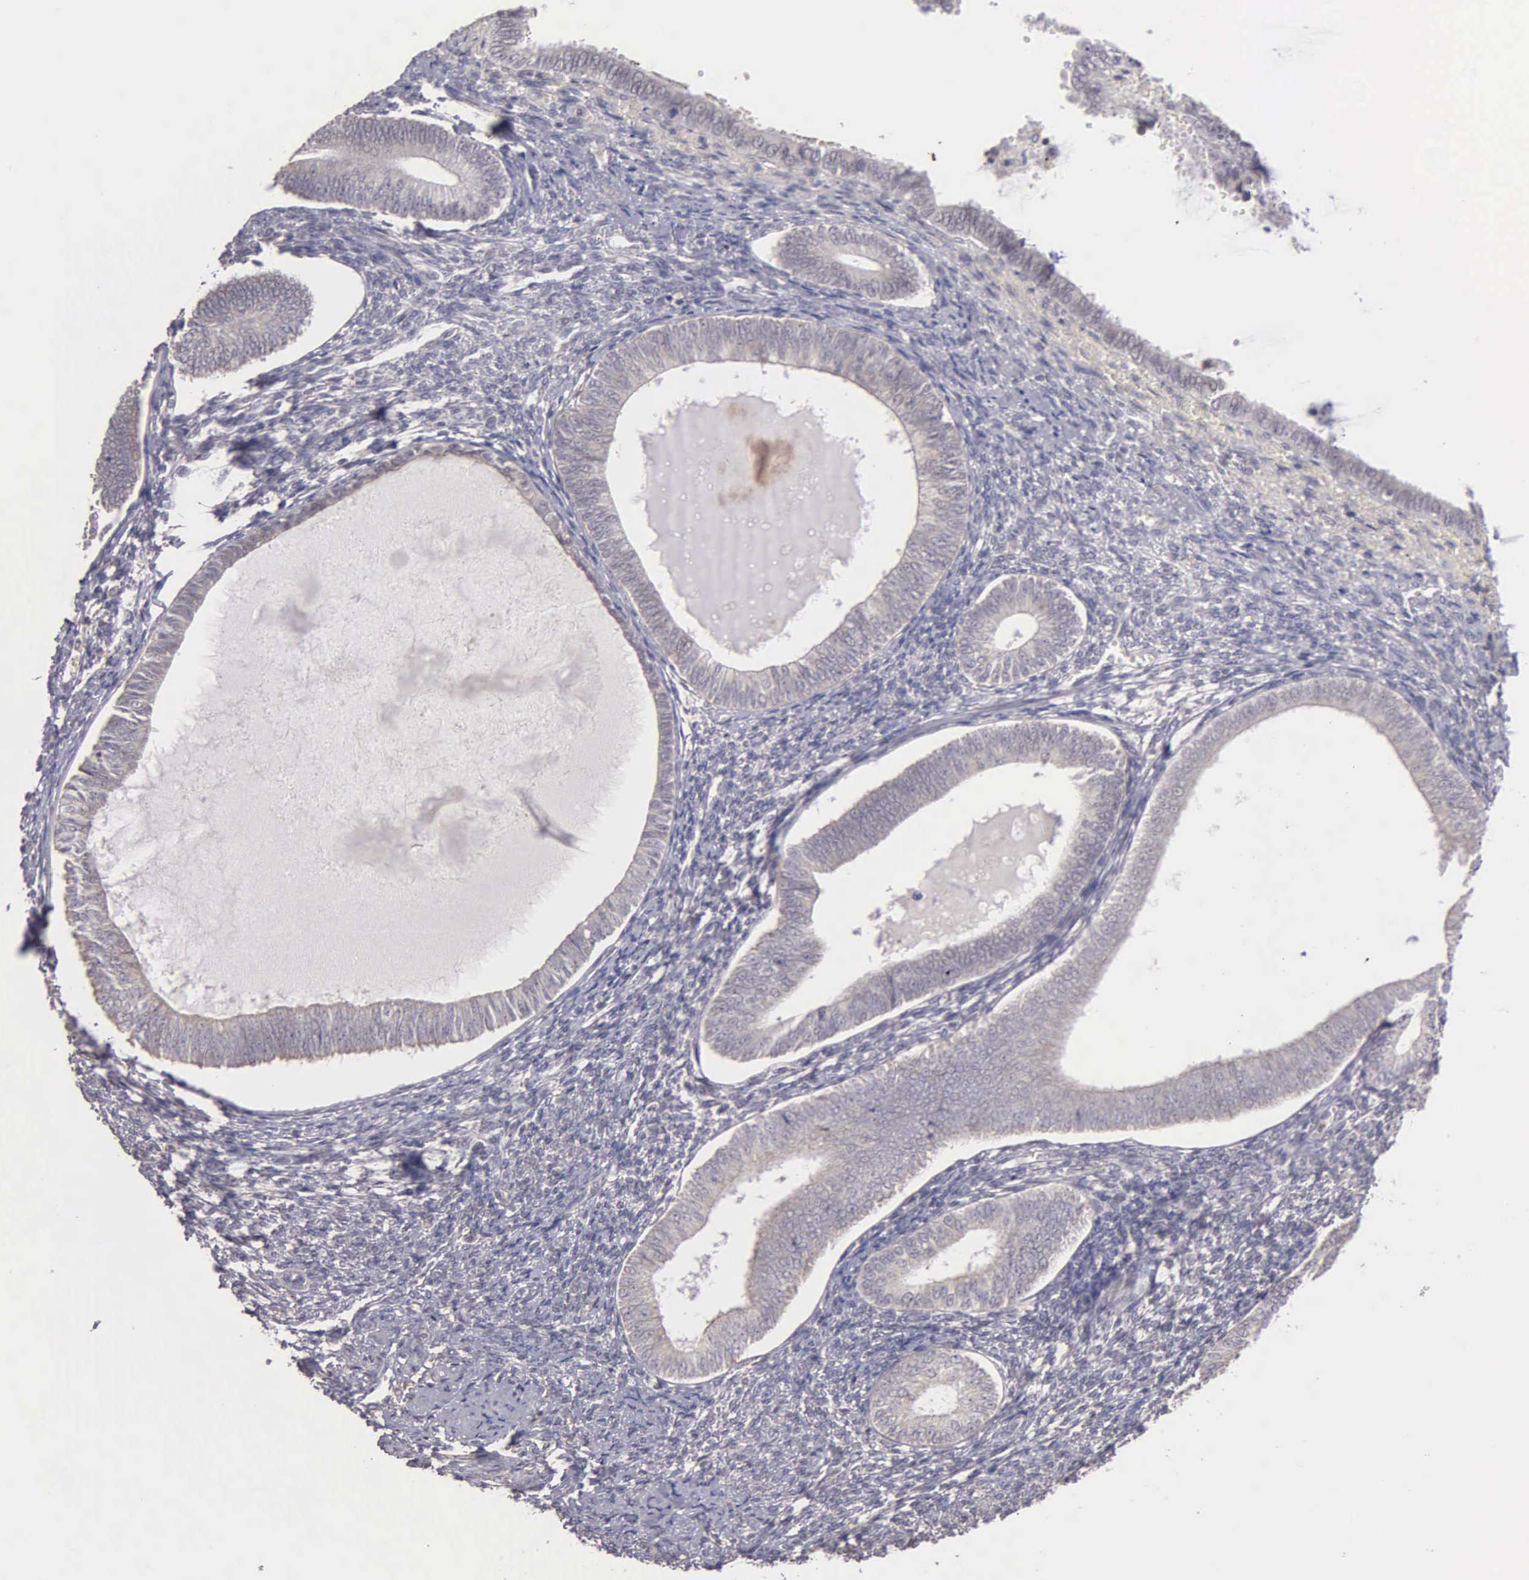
{"staining": {"intensity": "negative", "quantity": "none", "location": "none"}, "tissue": "endometrium", "cell_type": "Cells in endometrial stroma", "image_type": "normal", "snomed": [{"axis": "morphology", "description": "Normal tissue, NOS"}, {"axis": "topography", "description": "Endometrium"}], "caption": "An image of human endometrium is negative for staining in cells in endometrial stroma. (DAB (3,3'-diaminobenzidine) immunohistochemistry (IHC) with hematoxylin counter stain).", "gene": "BRD1", "patient": {"sex": "female", "age": 82}}